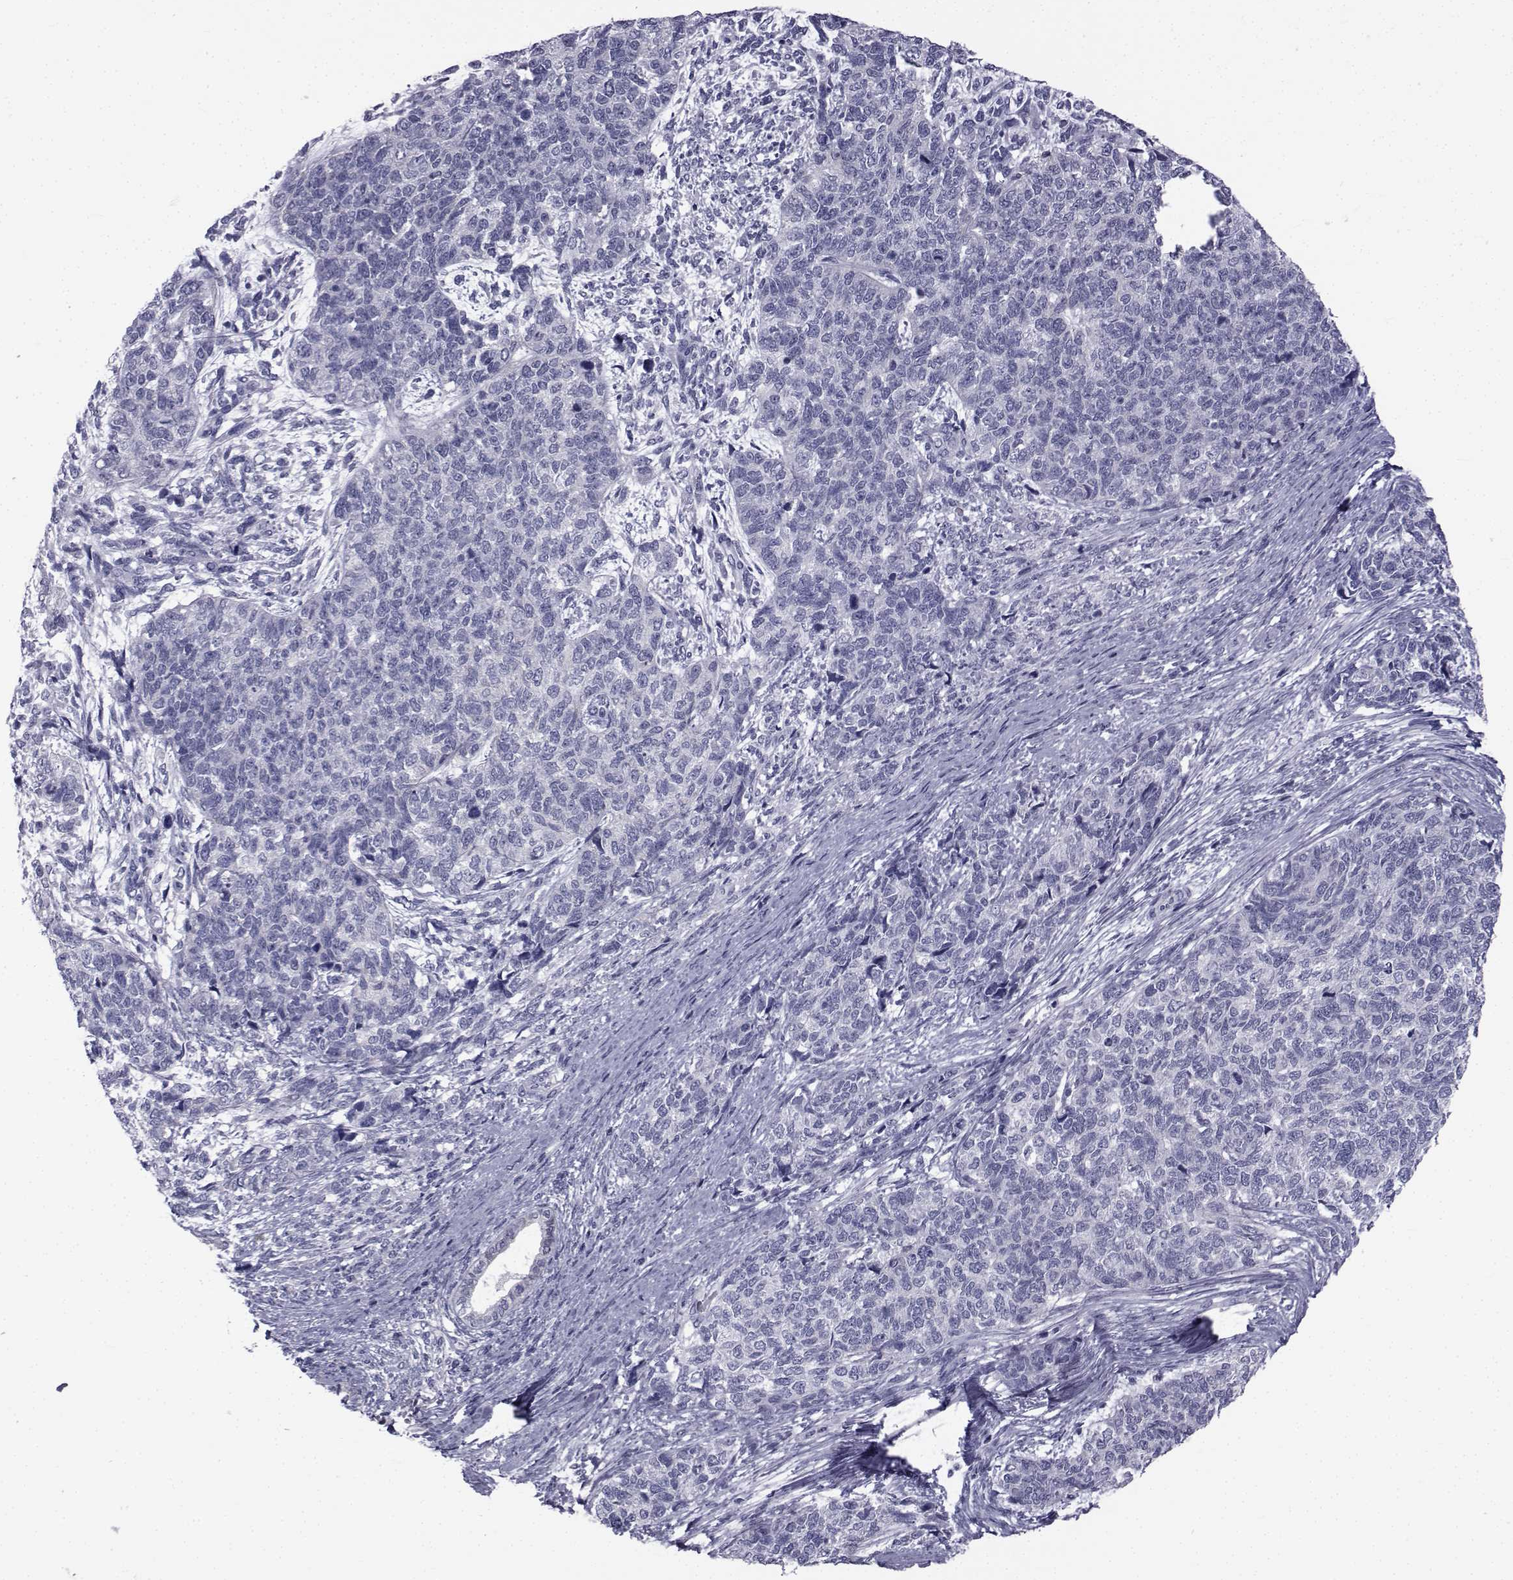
{"staining": {"intensity": "negative", "quantity": "none", "location": "none"}, "tissue": "cervical cancer", "cell_type": "Tumor cells", "image_type": "cancer", "snomed": [{"axis": "morphology", "description": "Squamous cell carcinoma, NOS"}, {"axis": "topography", "description": "Cervix"}], "caption": "Immunohistochemistry image of neoplastic tissue: human cervical cancer (squamous cell carcinoma) stained with DAB reveals no significant protein expression in tumor cells.", "gene": "FDXR", "patient": {"sex": "female", "age": 63}}